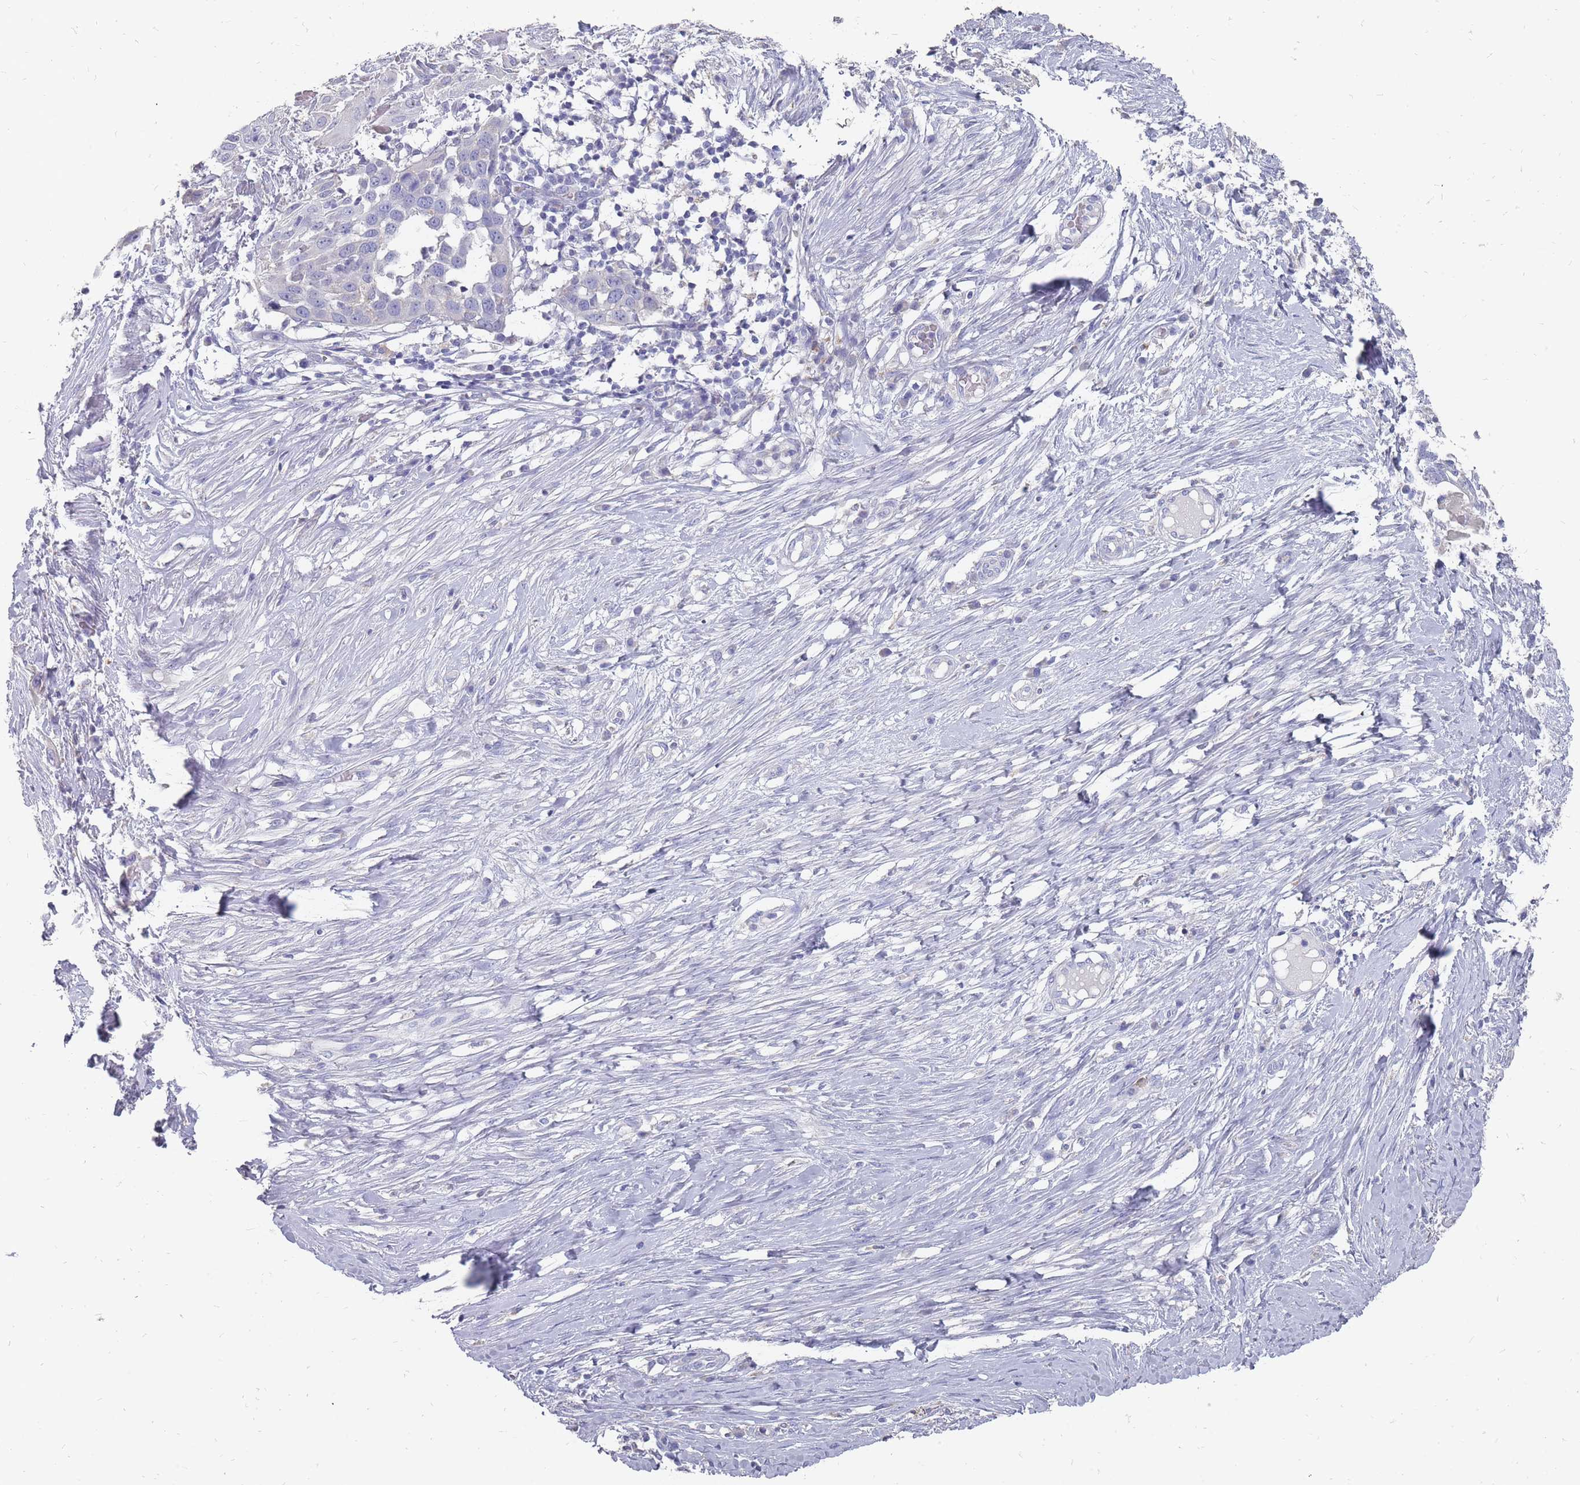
{"staining": {"intensity": "negative", "quantity": "none", "location": "none"}, "tissue": "skin cancer", "cell_type": "Tumor cells", "image_type": "cancer", "snomed": [{"axis": "morphology", "description": "Squamous cell carcinoma, NOS"}, {"axis": "topography", "description": "Skin"}], "caption": "Immunohistochemistry micrograph of skin cancer stained for a protein (brown), which reveals no expression in tumor cells.", "gene": "OTULINL", "patient": {"sex": "female", "age": 44}}